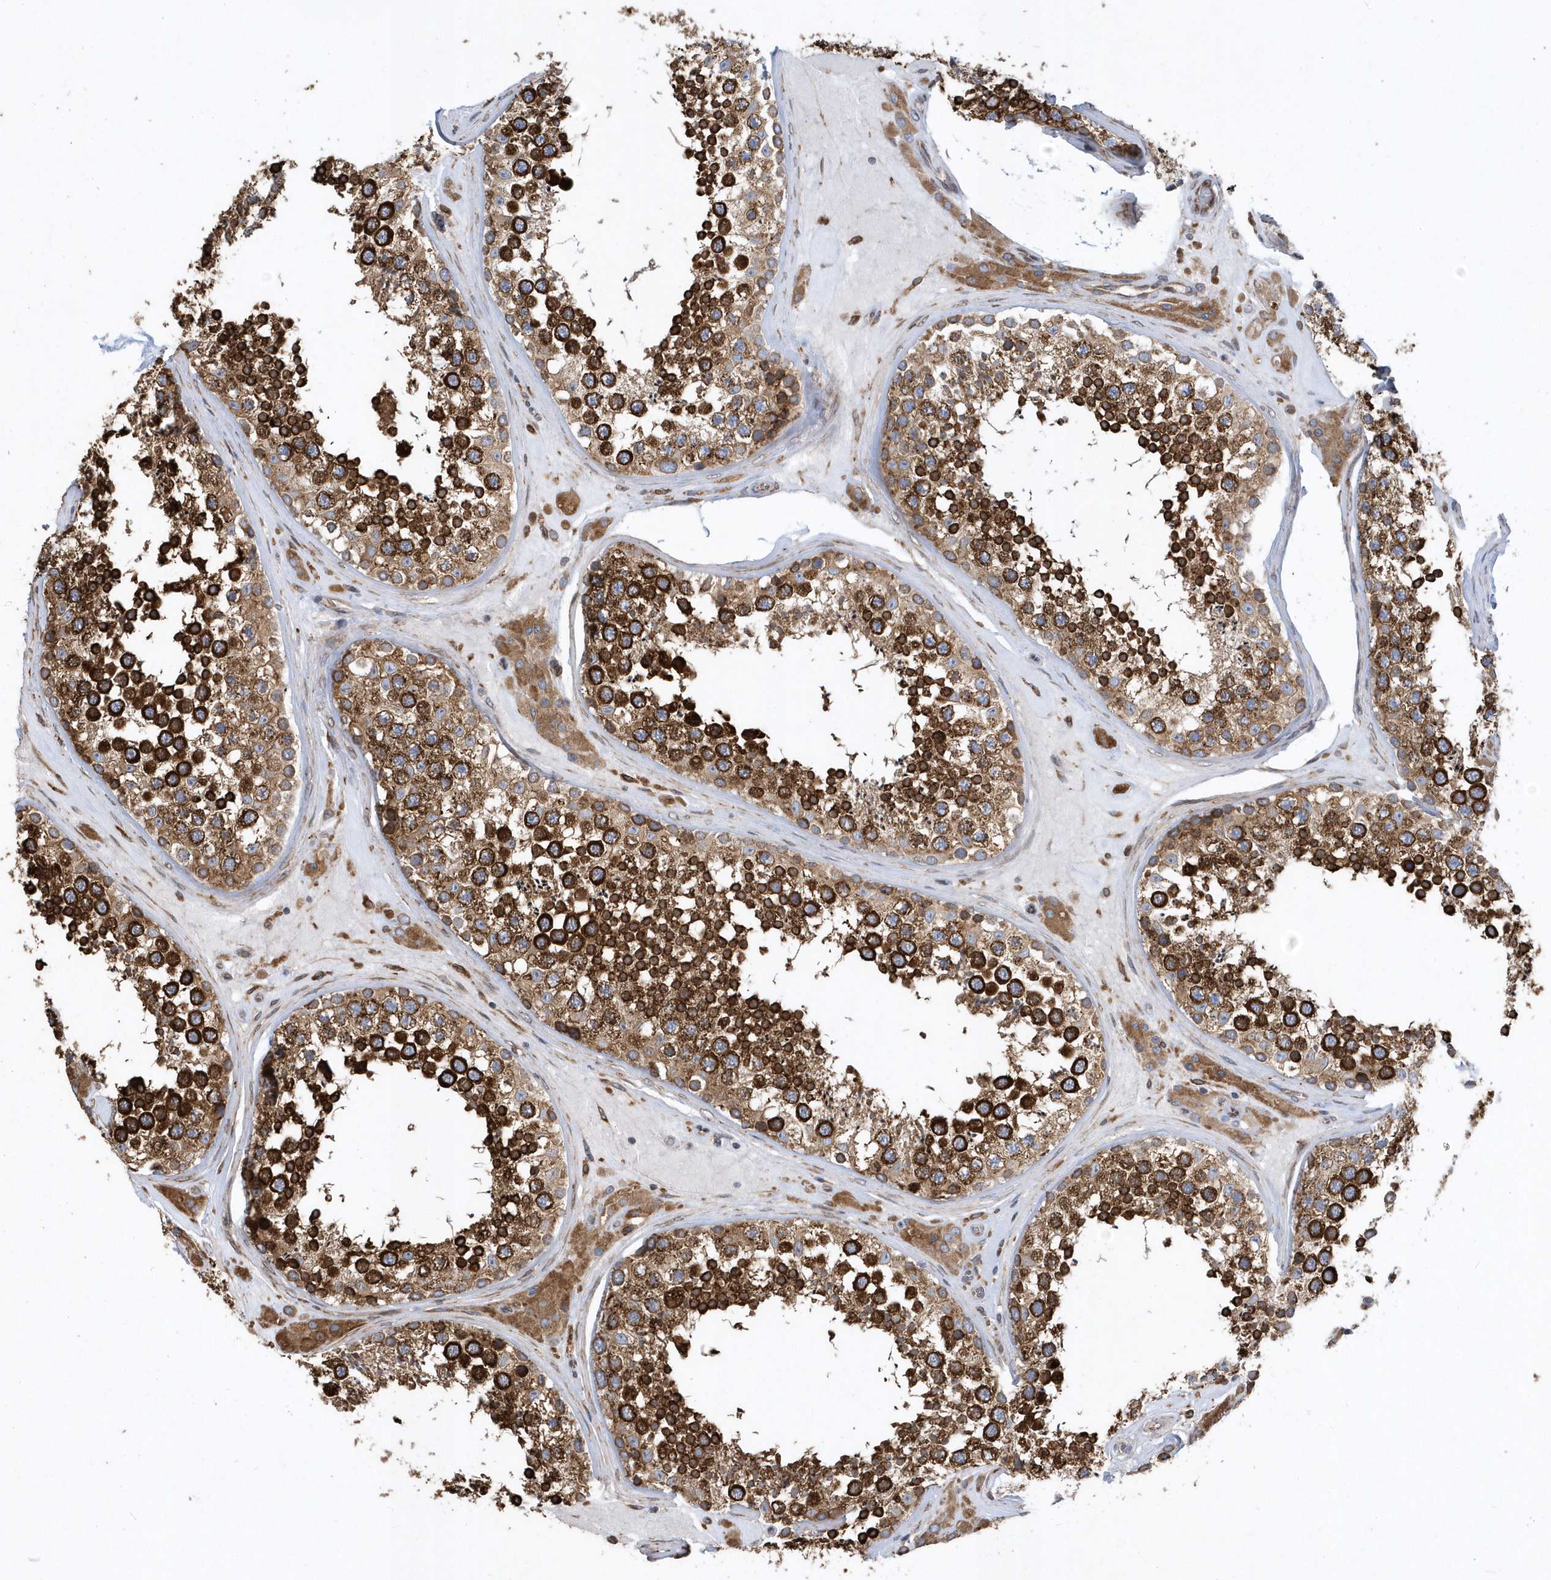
{"staining": {"intensity": "strong", "quantity": ">75%", "location": "cytoplasmic/membranous"}, "tissue": "testis", "cell_type": "Cells in seminiferous ducts", "image_type": "normal", "snomed": [{"axis": "morphology", "description": "Normal tissue, NOS"}, {"axis": "topography", "description": "Testis"}], "caption": "Immunohistochemistry of benign testis displays high levels of strong cytoplasmic/membranous staining in approximately >75% of cells in seminiferous ducts.", "gene": "VAMP7", "patient": {"sex": "male", "age": 46}}